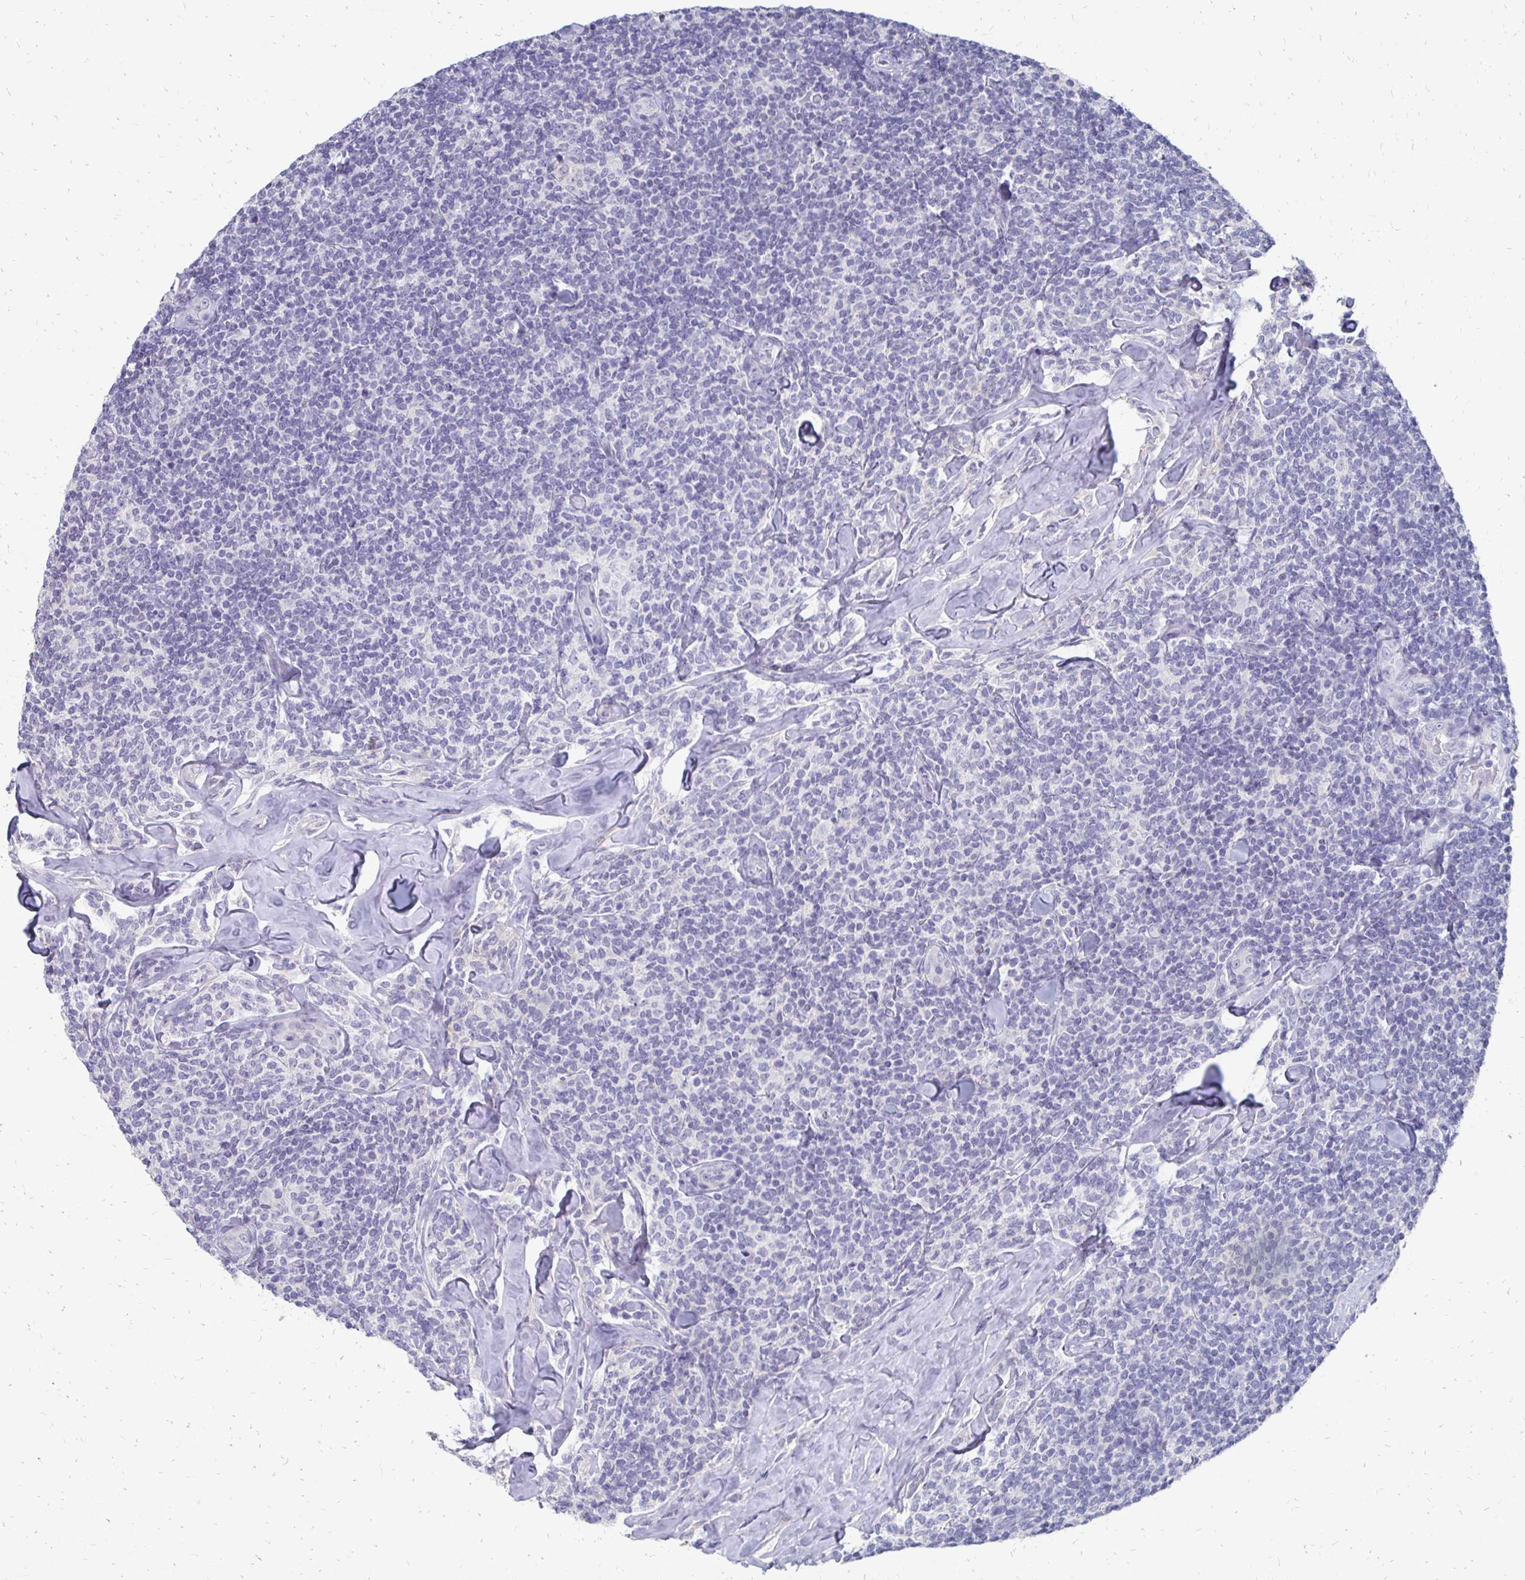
{"staining": {"intensity": "negative", "quantity": "none", "location": "none"}, "tissue": "lymphoma", "cell_type": "Tumor cells", "image_type": "cancer", "snomed": [{"axis": "morphology", "description": "Malignant lymphoma, non-Hodgkin's type, Low grade"}, {"axis": "topography", "description": "Lymph node"}], "caption": "IHC histopathology image of lymphoma stained for a protein (brown), which reveals no expression in tumor cells. (Stains: DAB (3,3'-diaminobenzidine) immunohistochemistry with hematoxylin counter stain, Microscopy: brightfield microscopy at high magnification).", "gene": "SYCP3", "patient": {"sex": "female", "age": 56}}